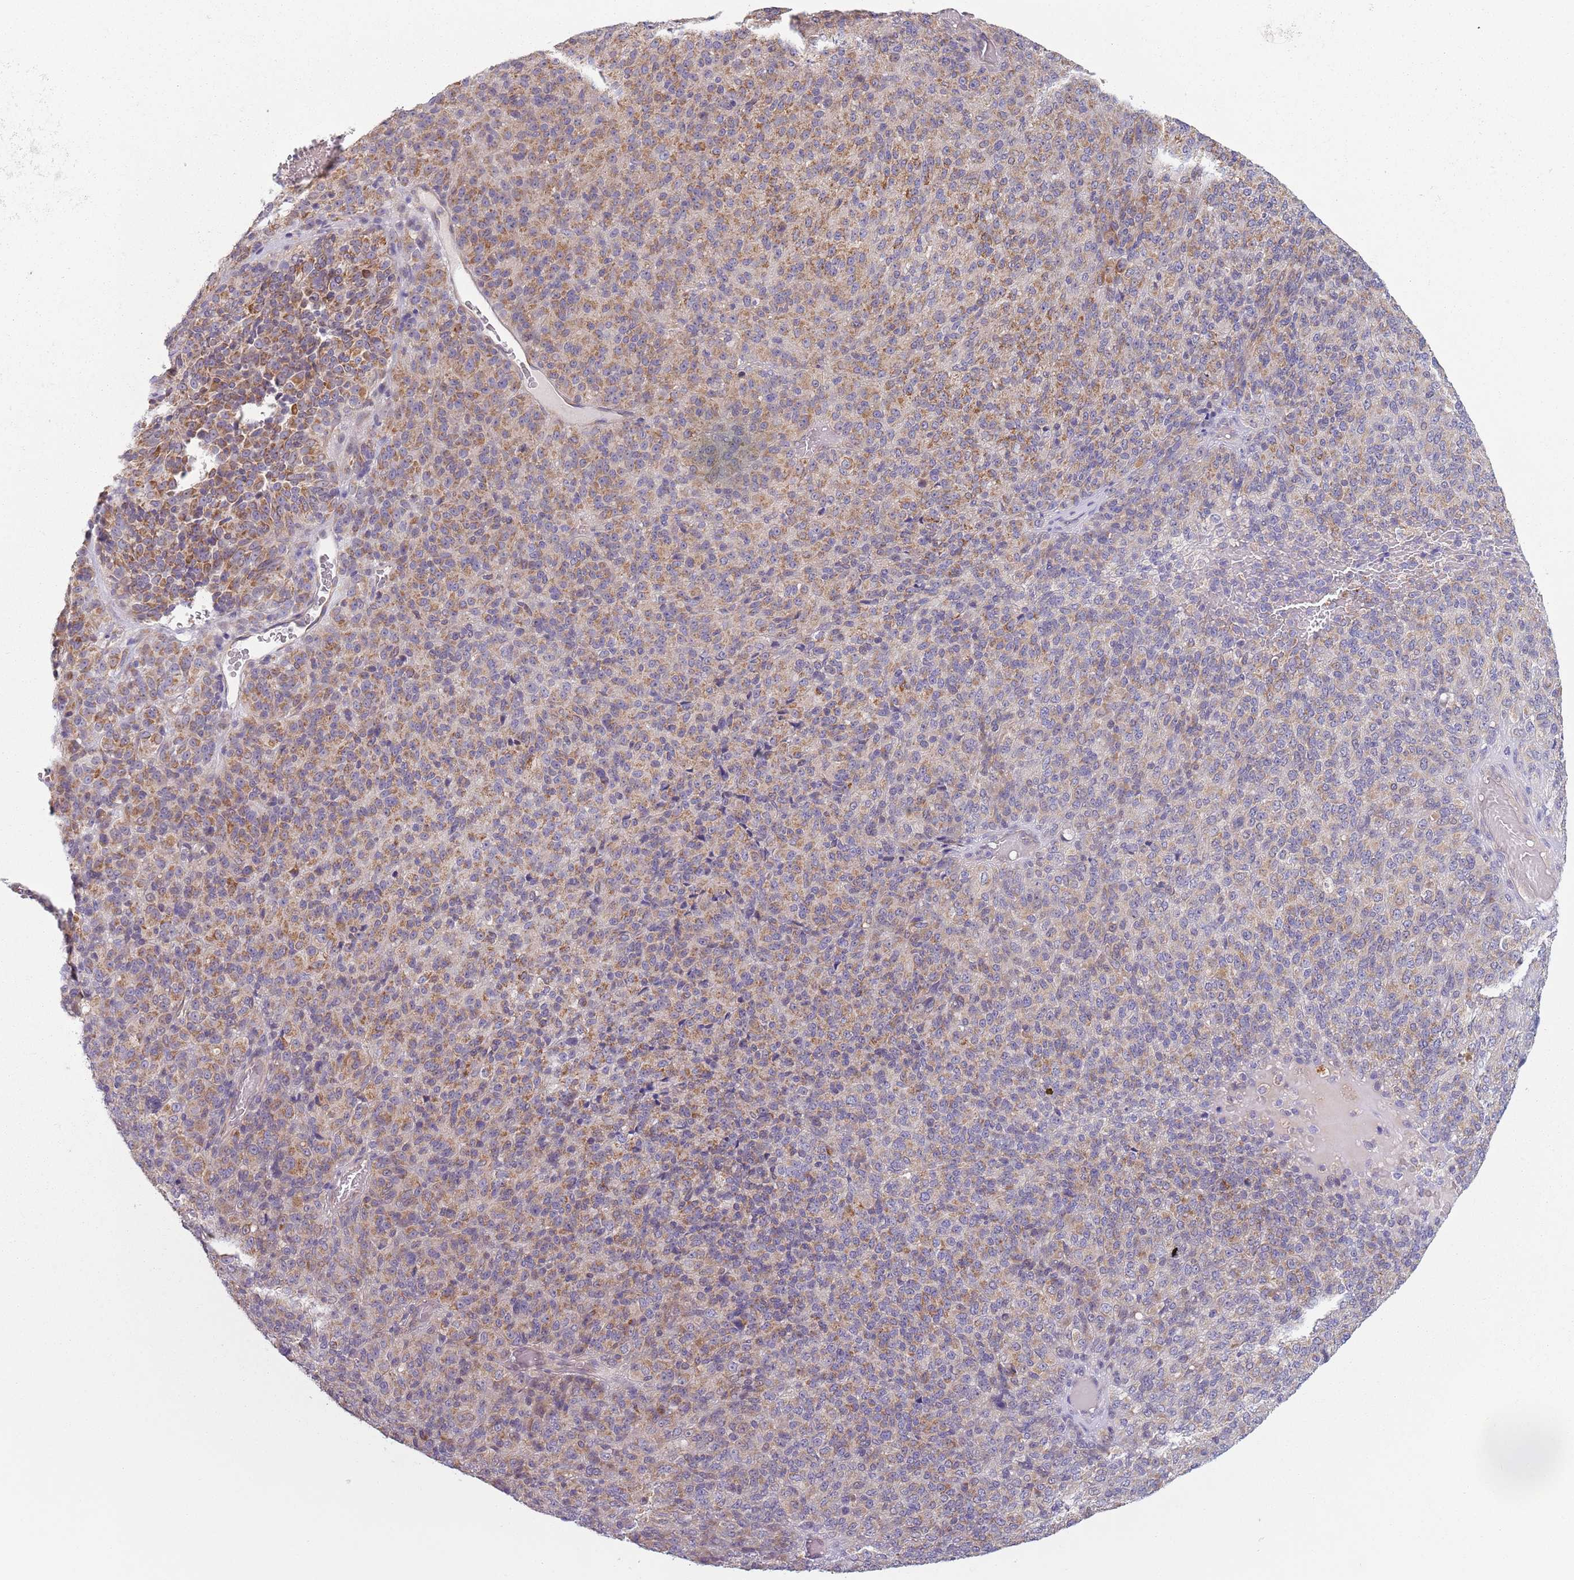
{"staining": {"intensity": "moderate", "quantity": "25%-75%", "location": "cytoplasmic/membranous"}, "tissue": "melanoma", "cell_type": "Tumor cells", "image_type": "cancer", "snomed": [{"axis": "morphology", "description": "Malignant melanoma, Metastatic site"}, {"axis": "topography", "description": "Brain"}], "caption": "An immunohistochemistry (IHC) histopathology image of neoplastic tissue is shown. Protein staining in brown highlights moderate cytoplasmic/membranous positivity in melanoma within tumor cells. The staining is performed using DAB brown chromogen to label protein expression. The nuclei are counter-stained blue using hematoxylin.", "gene": "COQ5", "patient": {"sex": "female", "age": 56}}